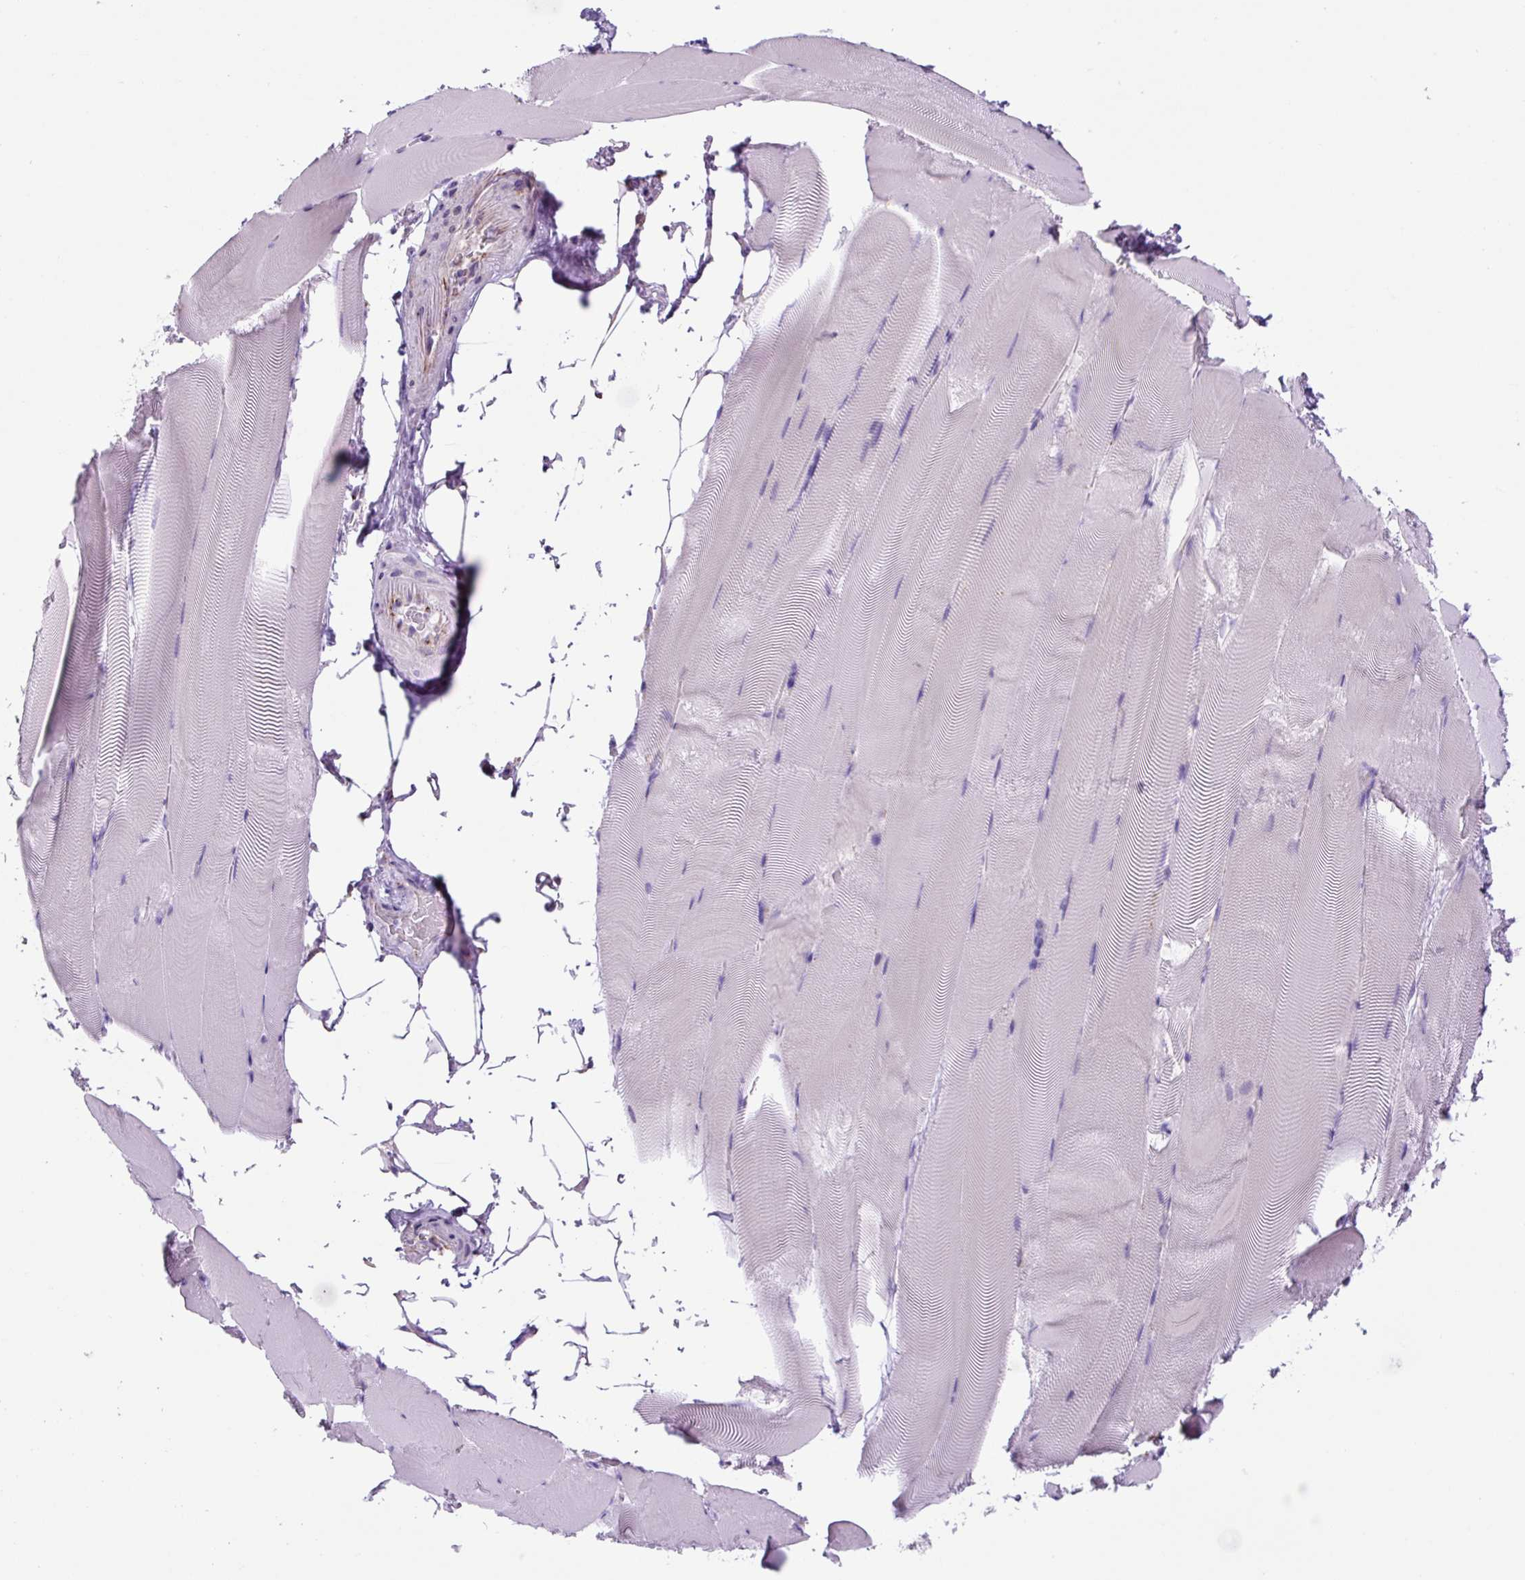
{"staining": {"intensity": "negative", "quantity": "none", "location": "none"}, "tissue": "skeletal muscle", "cell_type": "Myocytes", "image_type": "normal", "snomed": [{"axis": "morphology", "description": "Normal tissue, NOS"}, {"axis": "topography", "description": "Skeletal muscle"}], "caption": "Myocytes are negative for brown protein staining in normal skeletal muscle.", "gene": "GORASP1", "patient": {"sex": "female", "age": 64}}